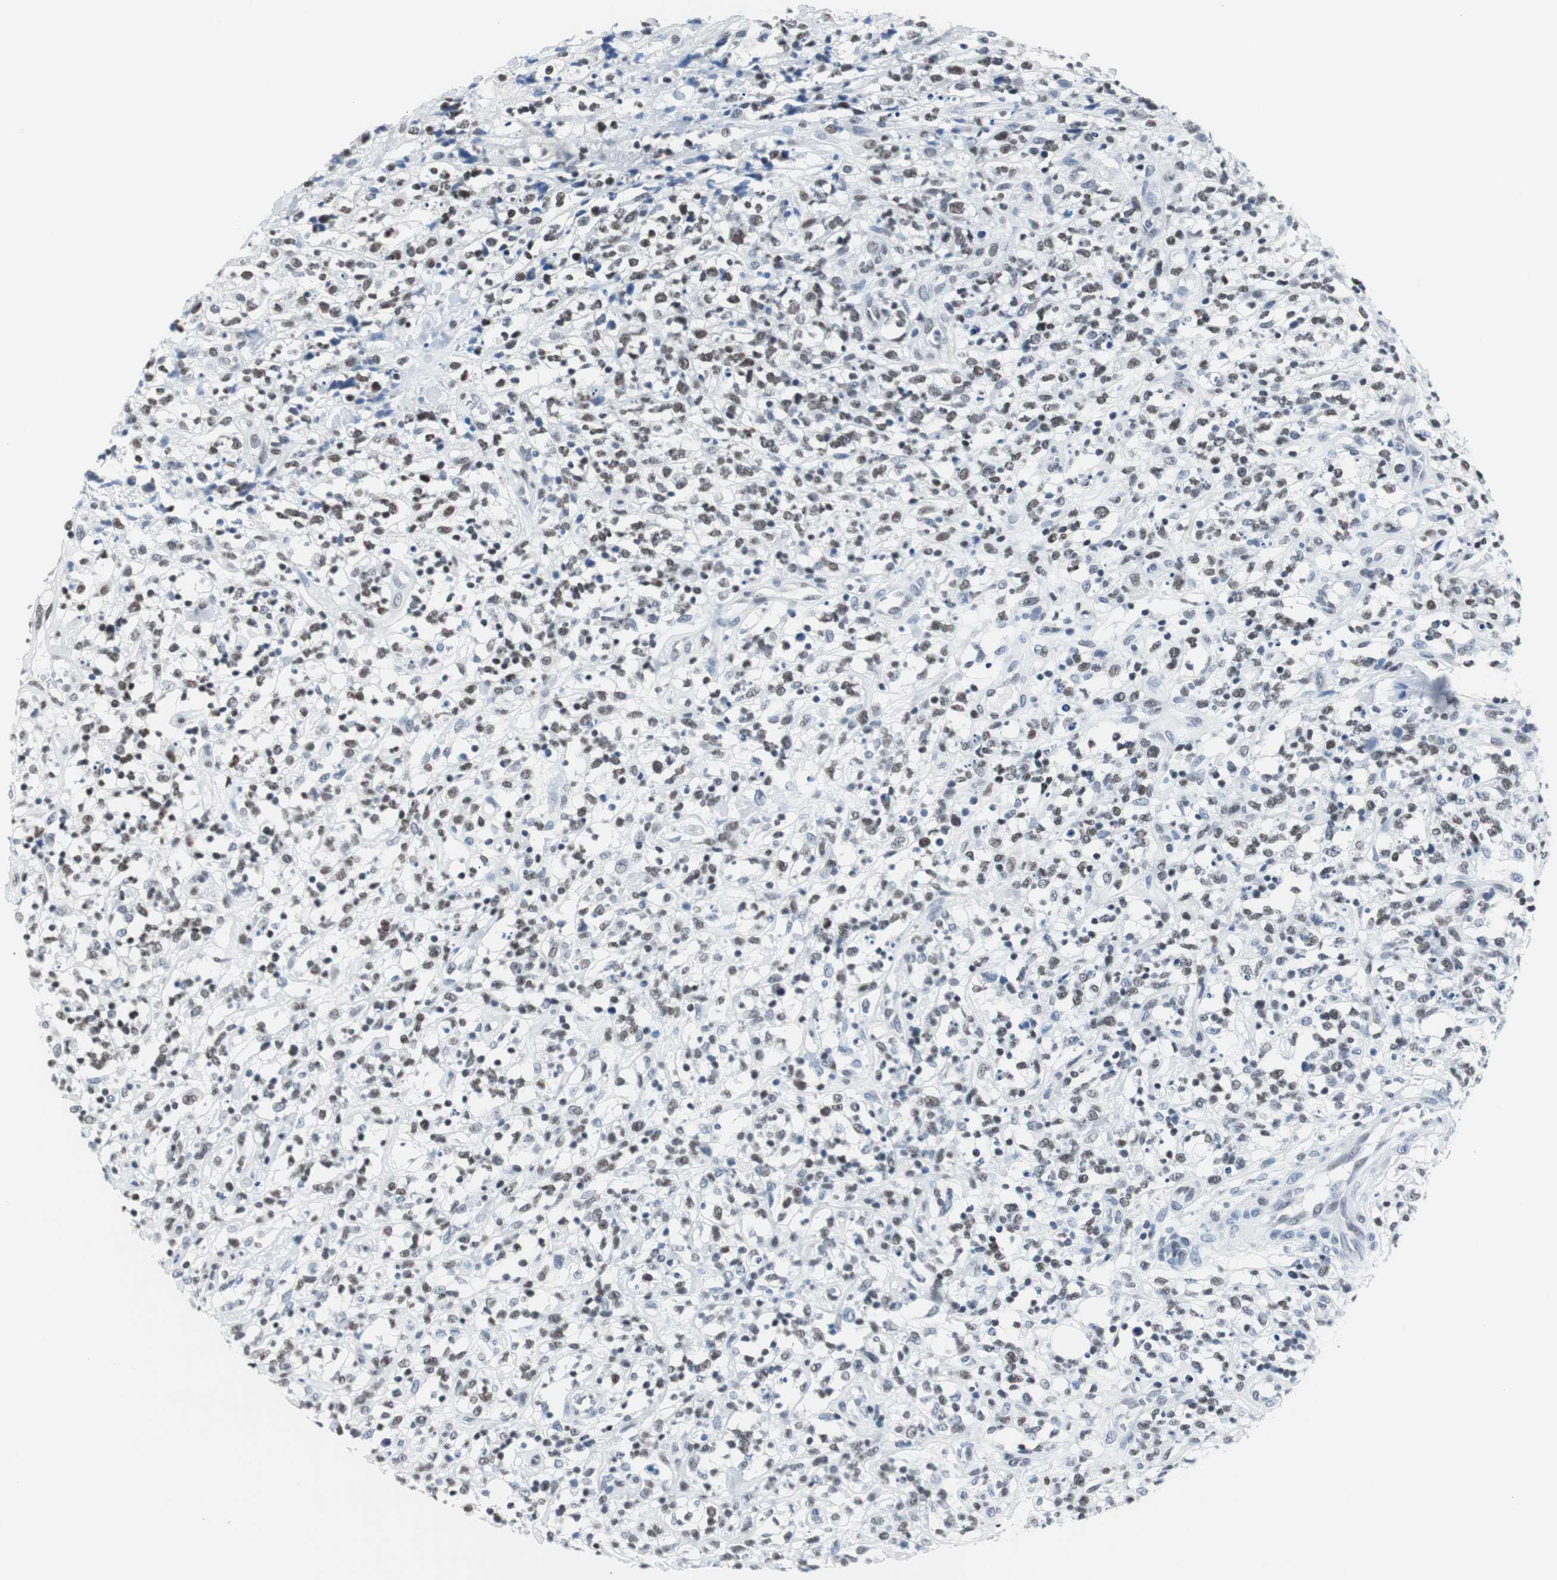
{"staining": {"intensity": "moderate", "quantity": "25%-75%", "location": "nuclear"}, "tissue": "lymphoma", "cell_type": "Tumor cells", "image_type": "cancer", "snomed": [{"axis": "morphology", "description": "Malignant lymphoma, non-Hodgkin's type, High grade"}, {"axis": "topography", "description": "Lymph node"}], "caption": "Protein analysis of lymphoma tissue reveals moderate nuclear staining in approximately 25%-75% of tumor cells.", "gene": "RAD9A", "patient": {"sex": "female", "age": 73}}